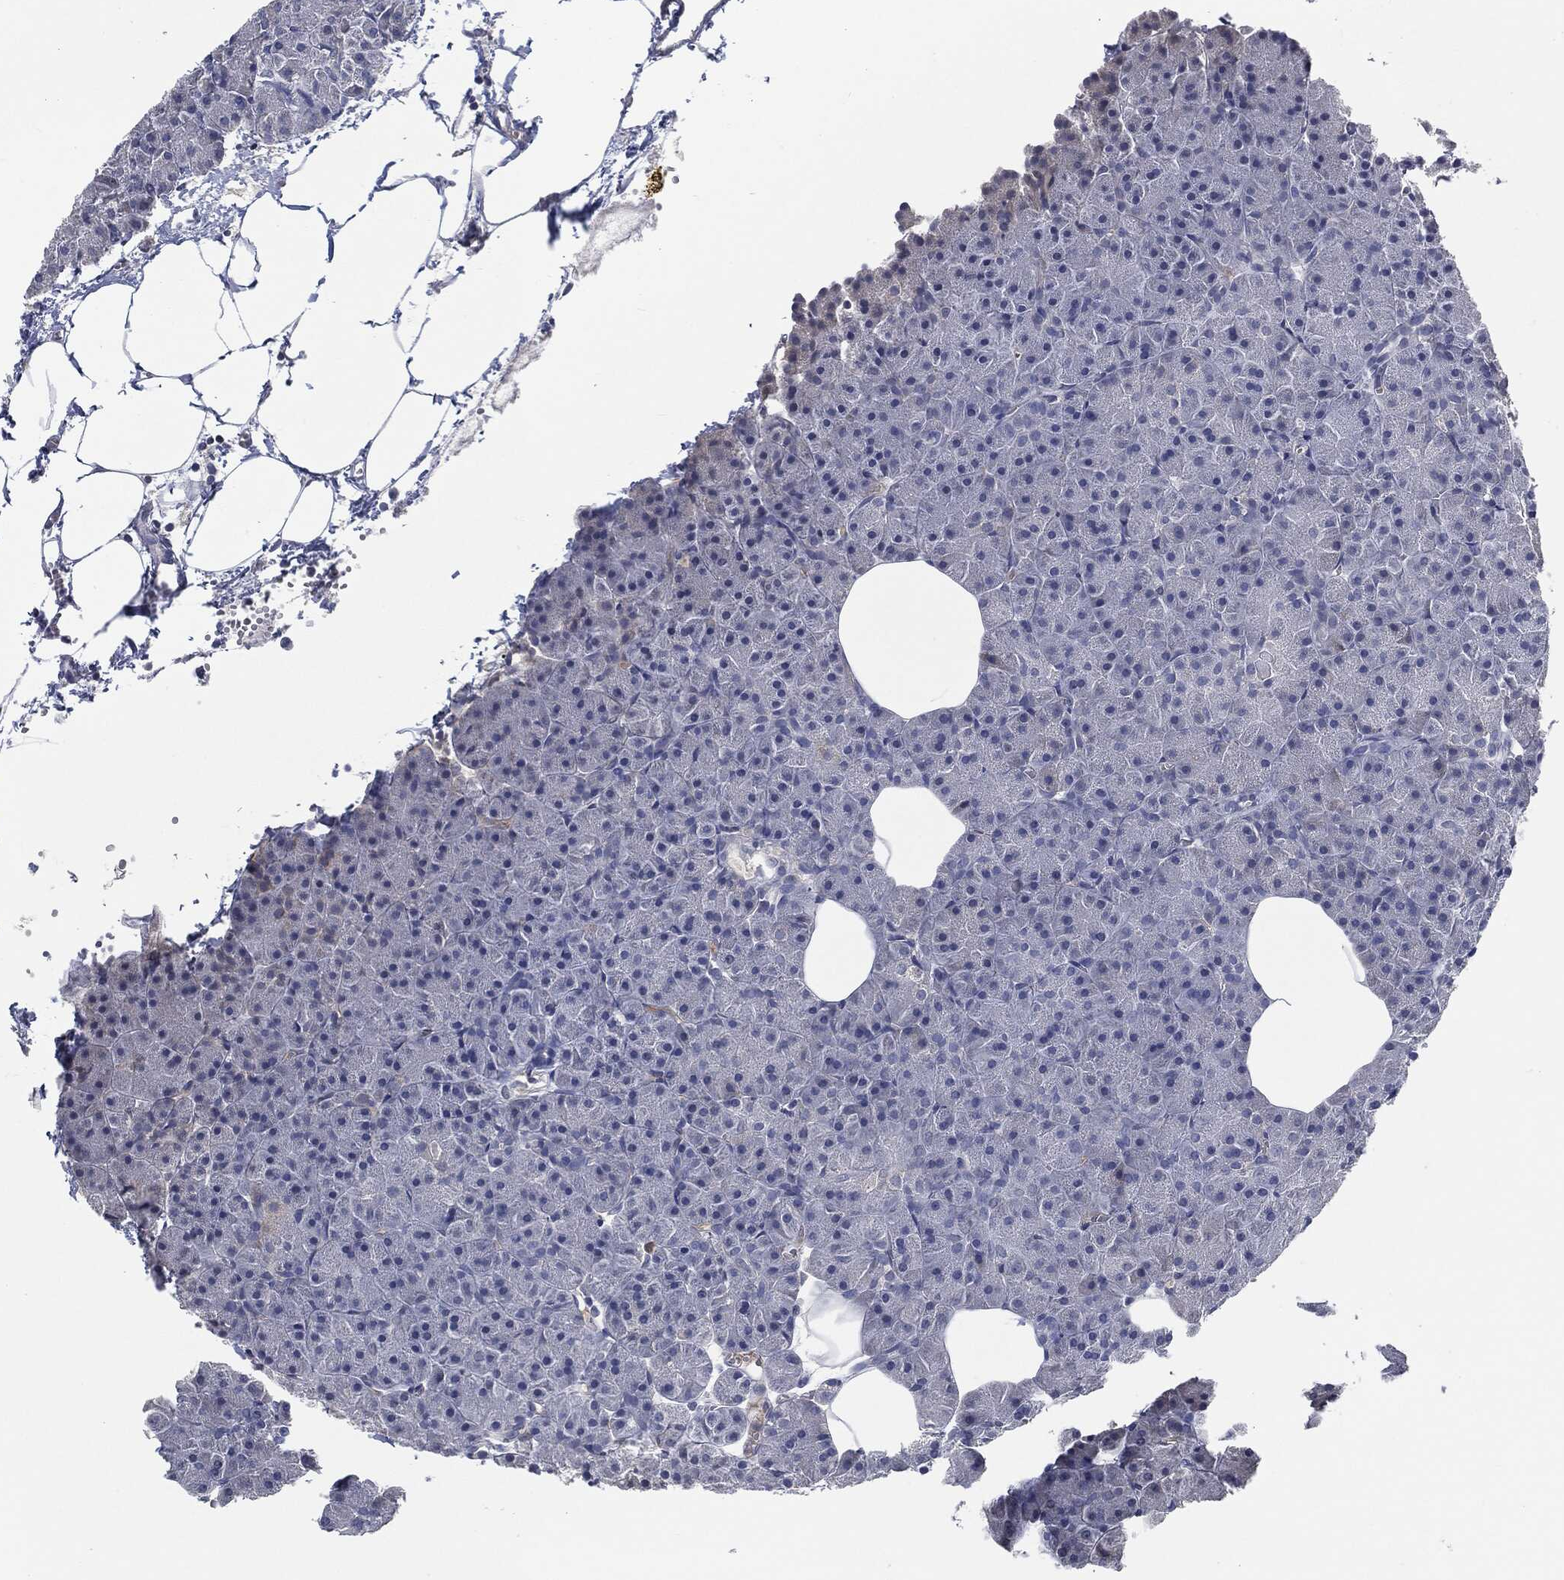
{"staining": {"intensity": "negative", "quantity": "none", "location": "none"}, "tissue": "pancreas", "cell_type": "Exocrine glandular cells", "image_type": "normal", "snomed": [{"axis": "morphology", "description": "Normal tissue, NOS"}, {"axis": "topography", "description": "Pancreas"}], "caption": "This is an immunohistochemistry (IHC) photomicrograph of normal pancreas. There is no positivity in exocrine glandular cells.", "gene": "IL2RG", "patient": {"sex": "male", "age": 61}}